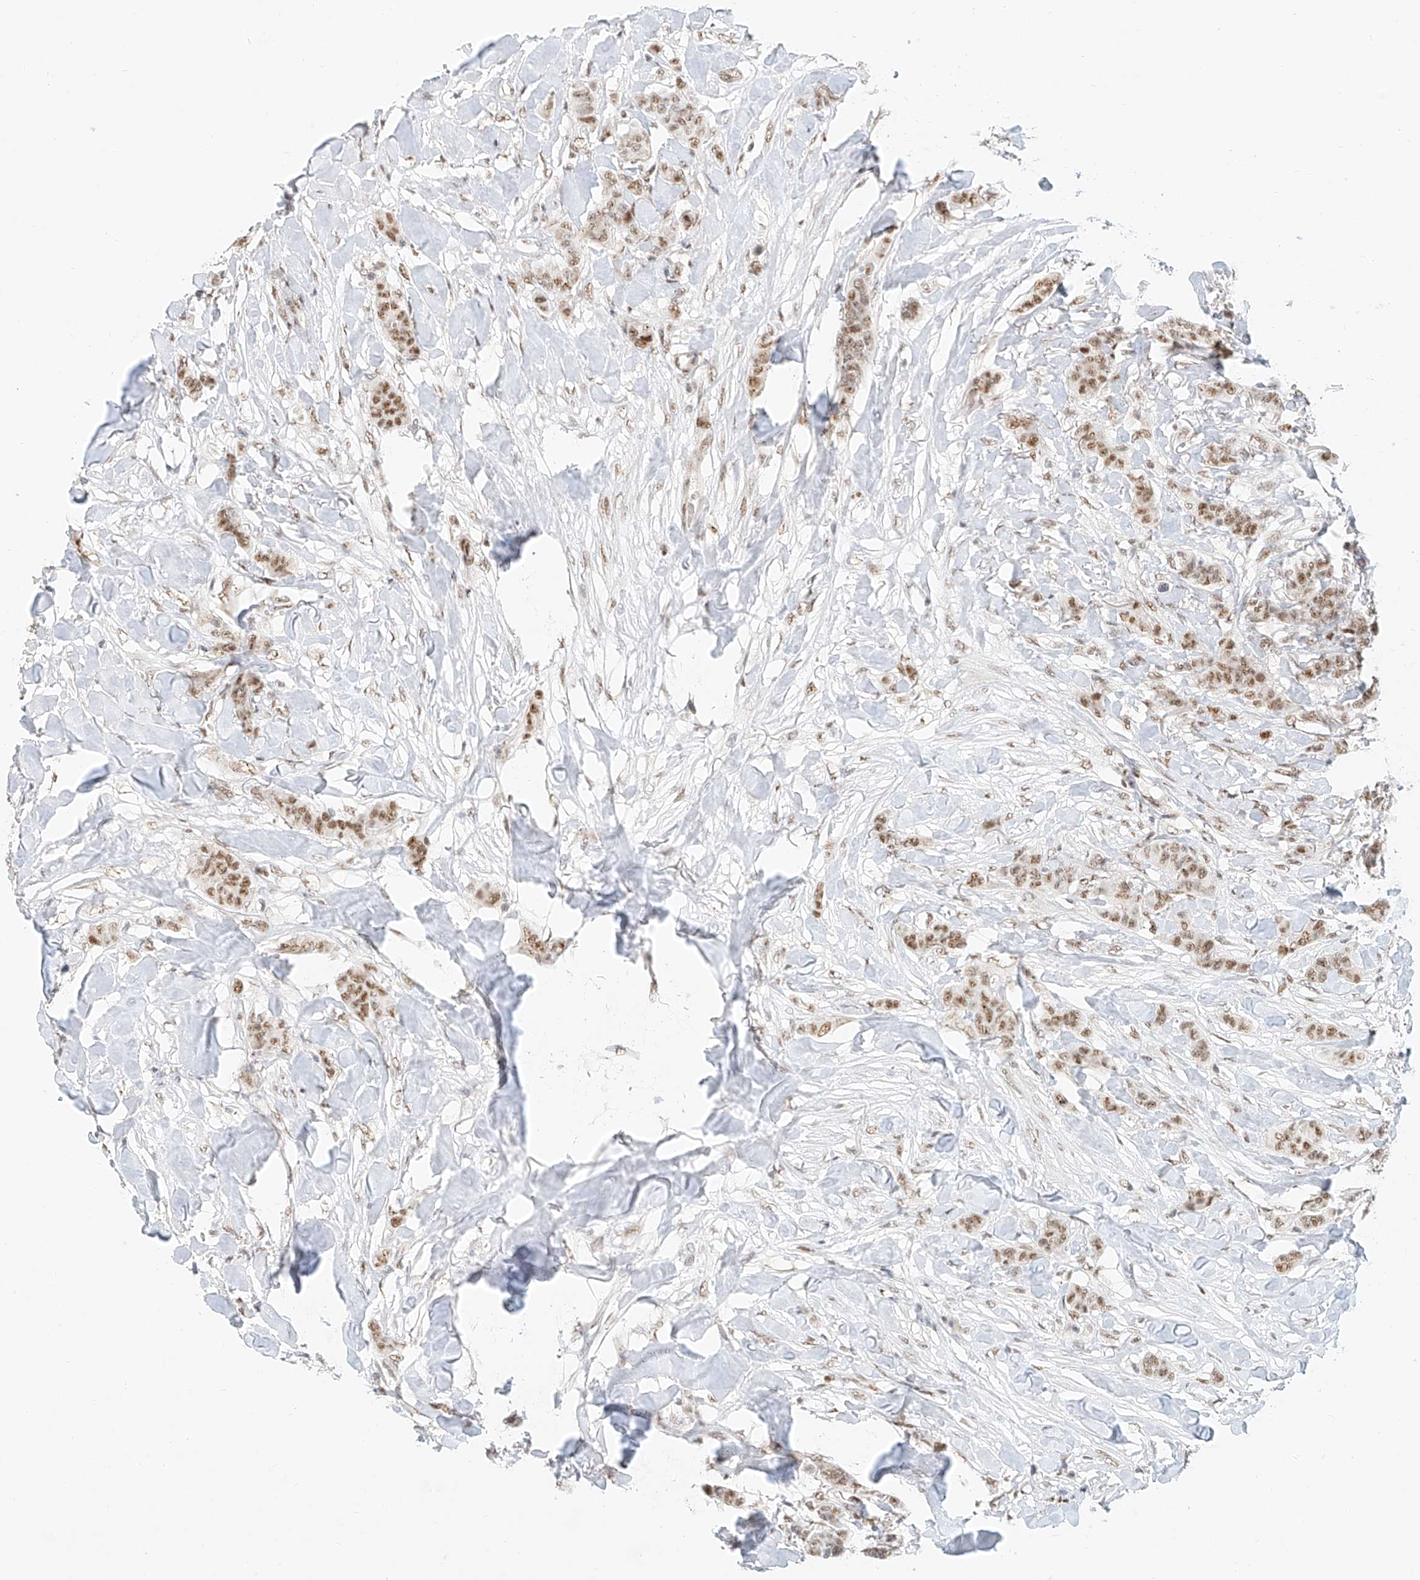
{"staining": {"intensity": "moderate", "quantity": ">75%", "location": "nuclear"}, "tissue": "breast cancer", "cell_type": "Tumor cells", "image_type": "cancer", "snomed": [{"axis": "morphology", "description": "Duct carcinoma"}, {"axis": "topography", "description": "Breast"}], "caption": "Brown immunohistochemical staining in breast intraductal carcinoma shows moderate nuclear expression in approximately >75% of tumor cells.", "gene": "CXorf58", "patient": {"sex": "female", "age": 40}}